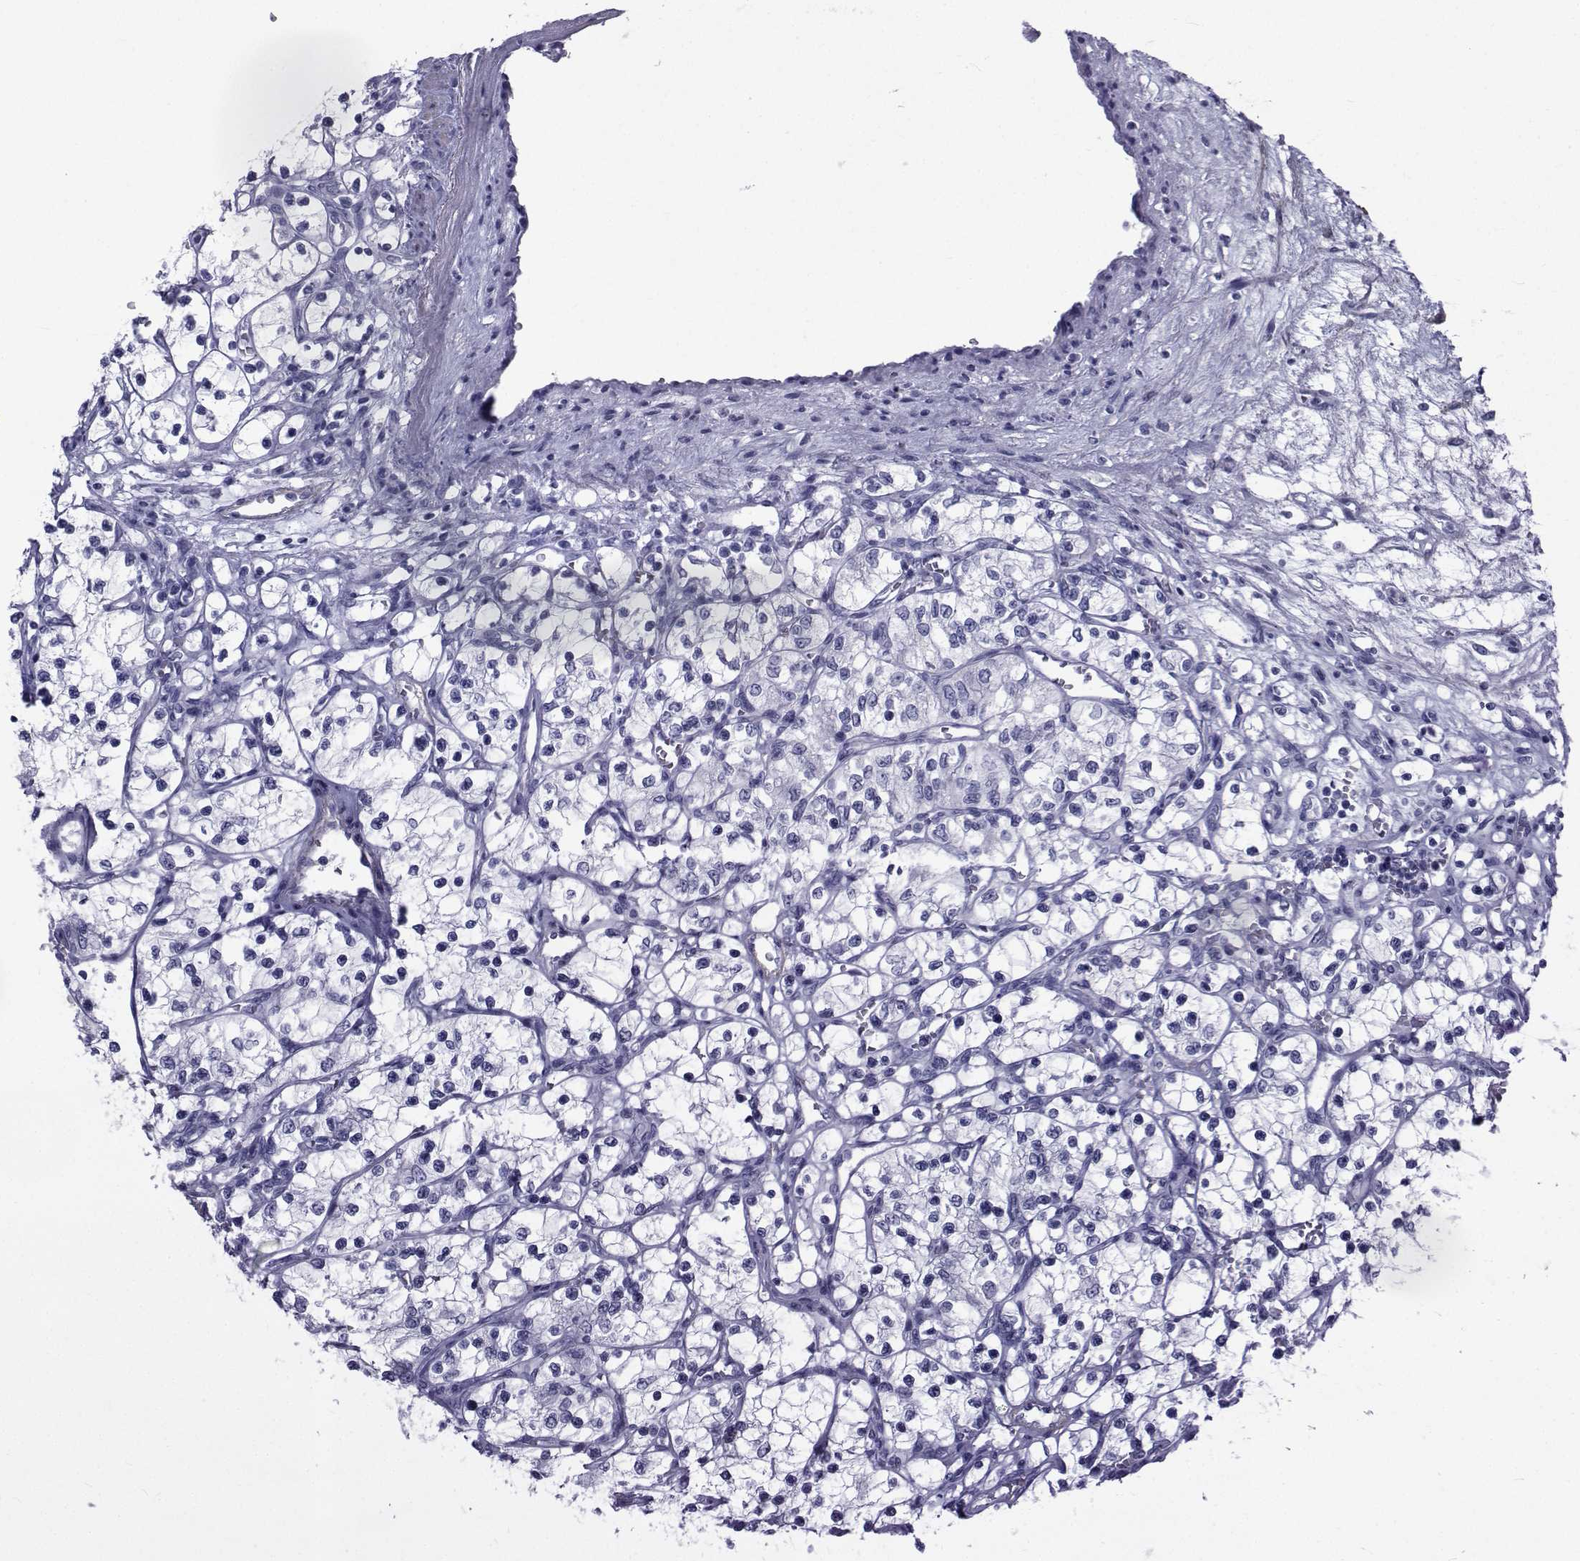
{"staining": {"intensity": "negative", "quantity": "none", "location": "none"}, "tissue": "renal cancer", "cell_type": "Tumor cells", "image_type": "cancer", "snomed": [{"axis": "morphology", "description": "Adenocarcinoma, NOS"}, {"axis": "topography", "description": "Kidney"}], "caption": "DAB (3,3'-diaminobenzidine) immunohistochemical staining of human renal adenocarcinoma reveals no significant expression in tumor cells.", "gene": "SPANXD", "patient": {"sex": "female", "age": 69}}